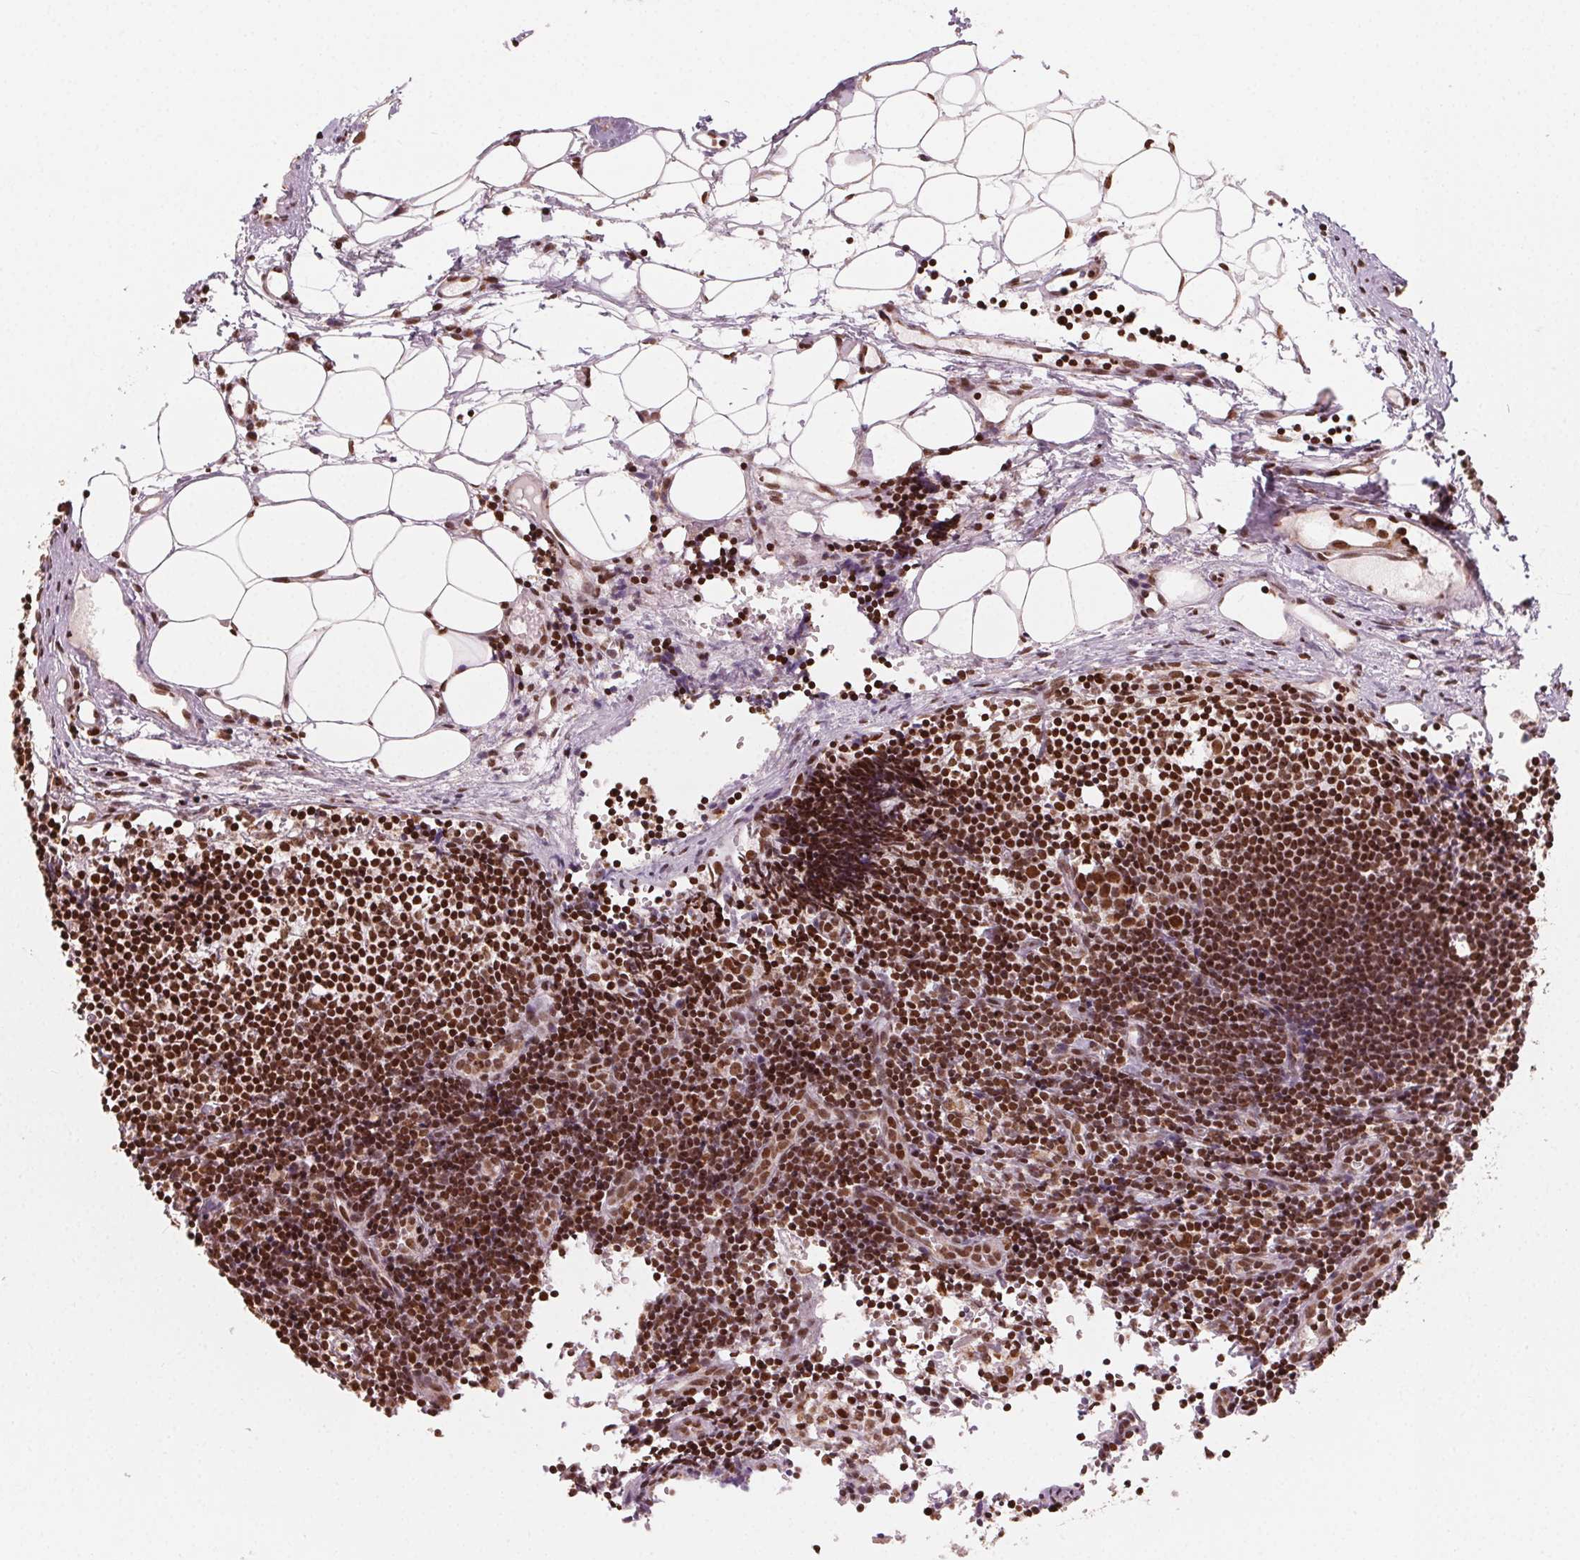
{"staining": {"intensity": "strong", "quantity": ">75%", "location": "nuclear"}, "tissue": "lymph node", "cell_type": "Germinal center cells", "image_type": "normal", "snomed": [{"axis": "morphology", "description": "Normal tissue, NOS"}, {"axis": "topography", "description": "Lymph node"}], "caption": "Immunohistochemical staining of normal human lymph node shows strong nuclear protein expression in approximately >75% of germinal center cells.", "gene": "TOPORS", "patient": {"sex": "female", "age": 41}}